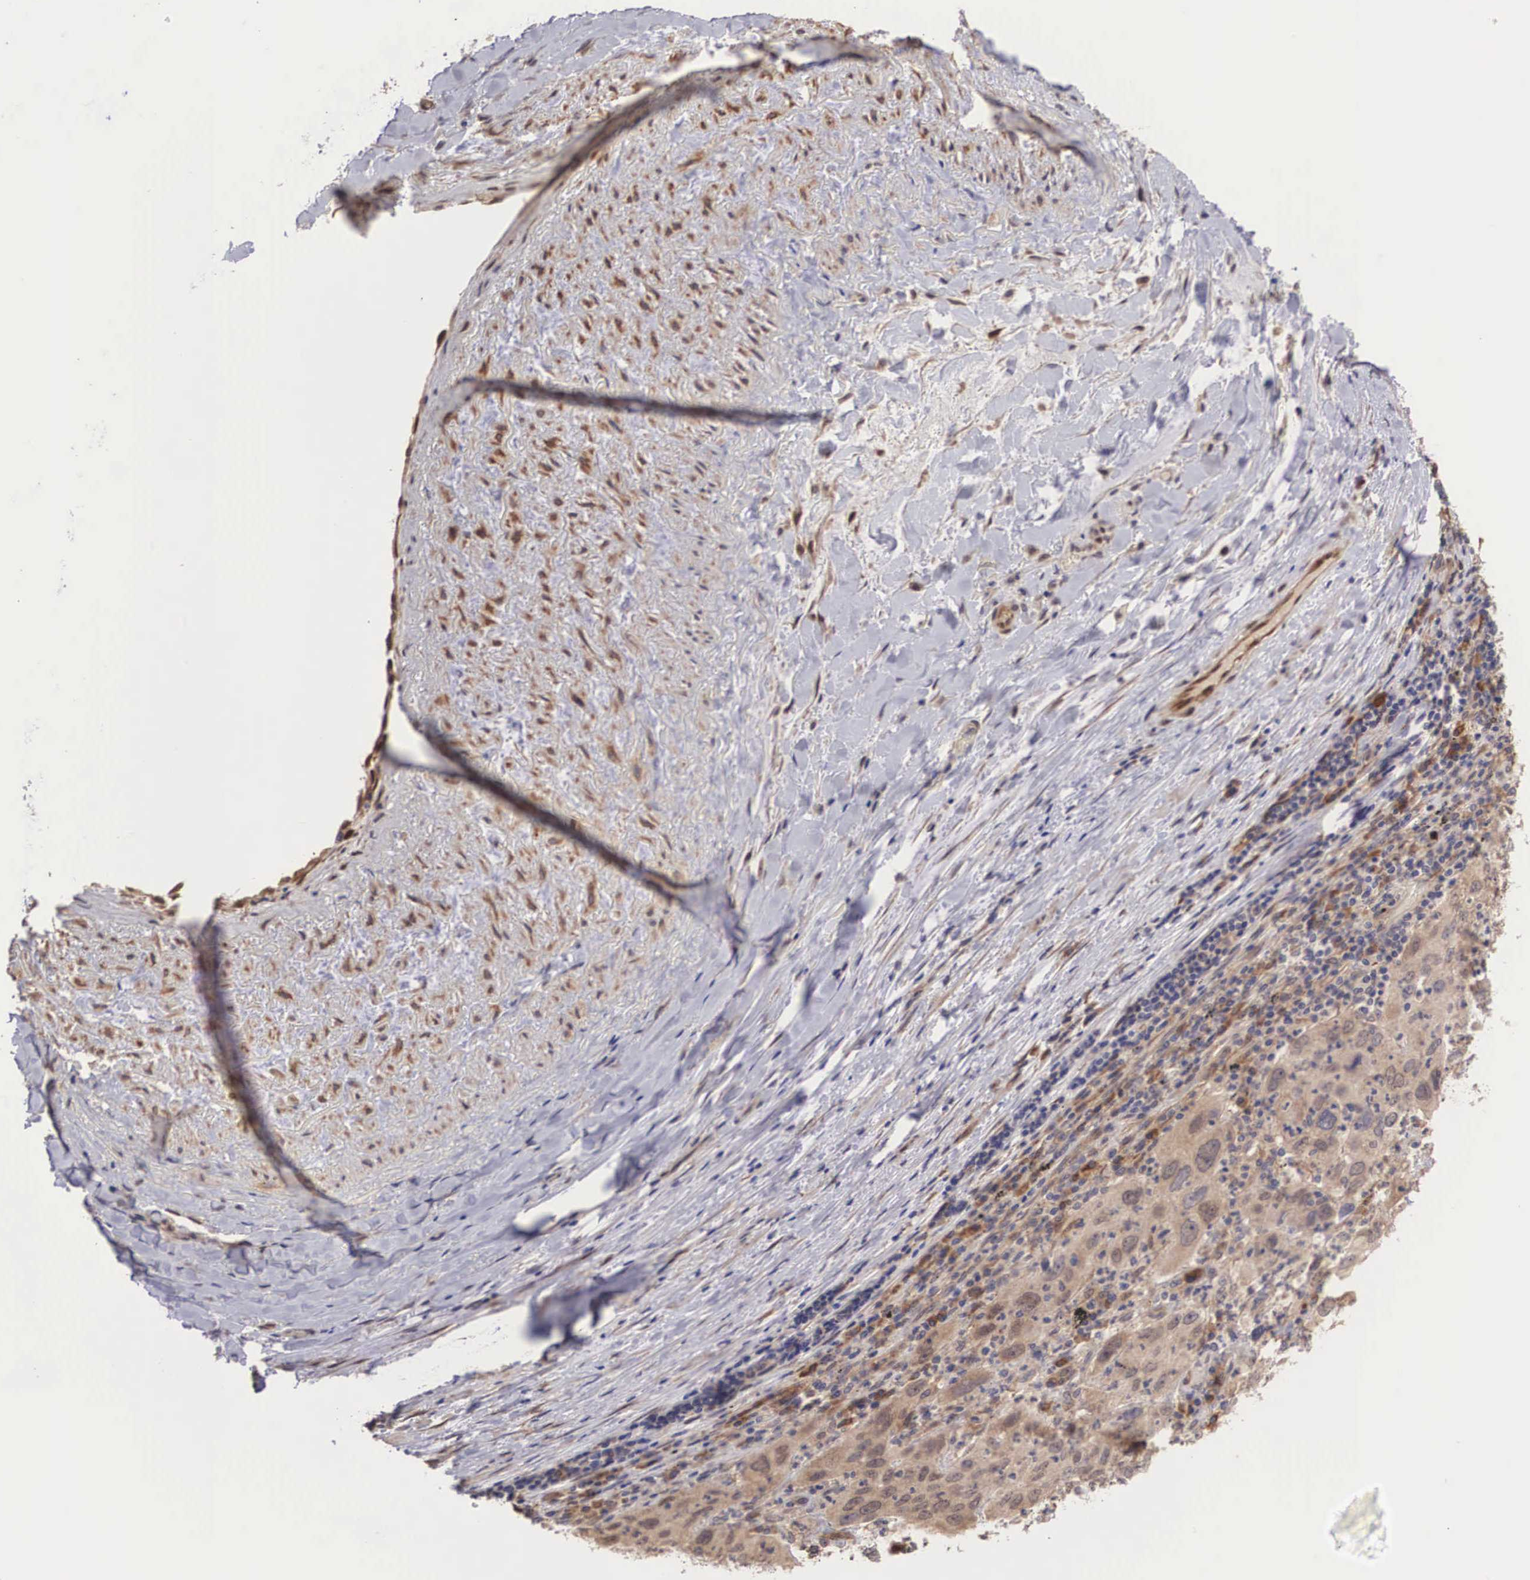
{"staining": {"intensity": "weak", "quantity": "25%-75%", "location": "cytoplasmic/membranous"}, "tissue": "lung cancer", "cell_type": "Tumor cells", "image_type": "cancer", "snomed": [{"axis": "morphology", "description": "Adenocarcinoma, NOS"}, {"axis": "topography", "description": "Lung"}], "caption": "Immunohistochemistry of human lung adenocarcinoma displays low levels of weak cytoplasmic/membranous positivity in approximately 25%-75% of tumor cells.", "gene": "DNAJB7", "patient": {"sex": "male", "age": 48}}